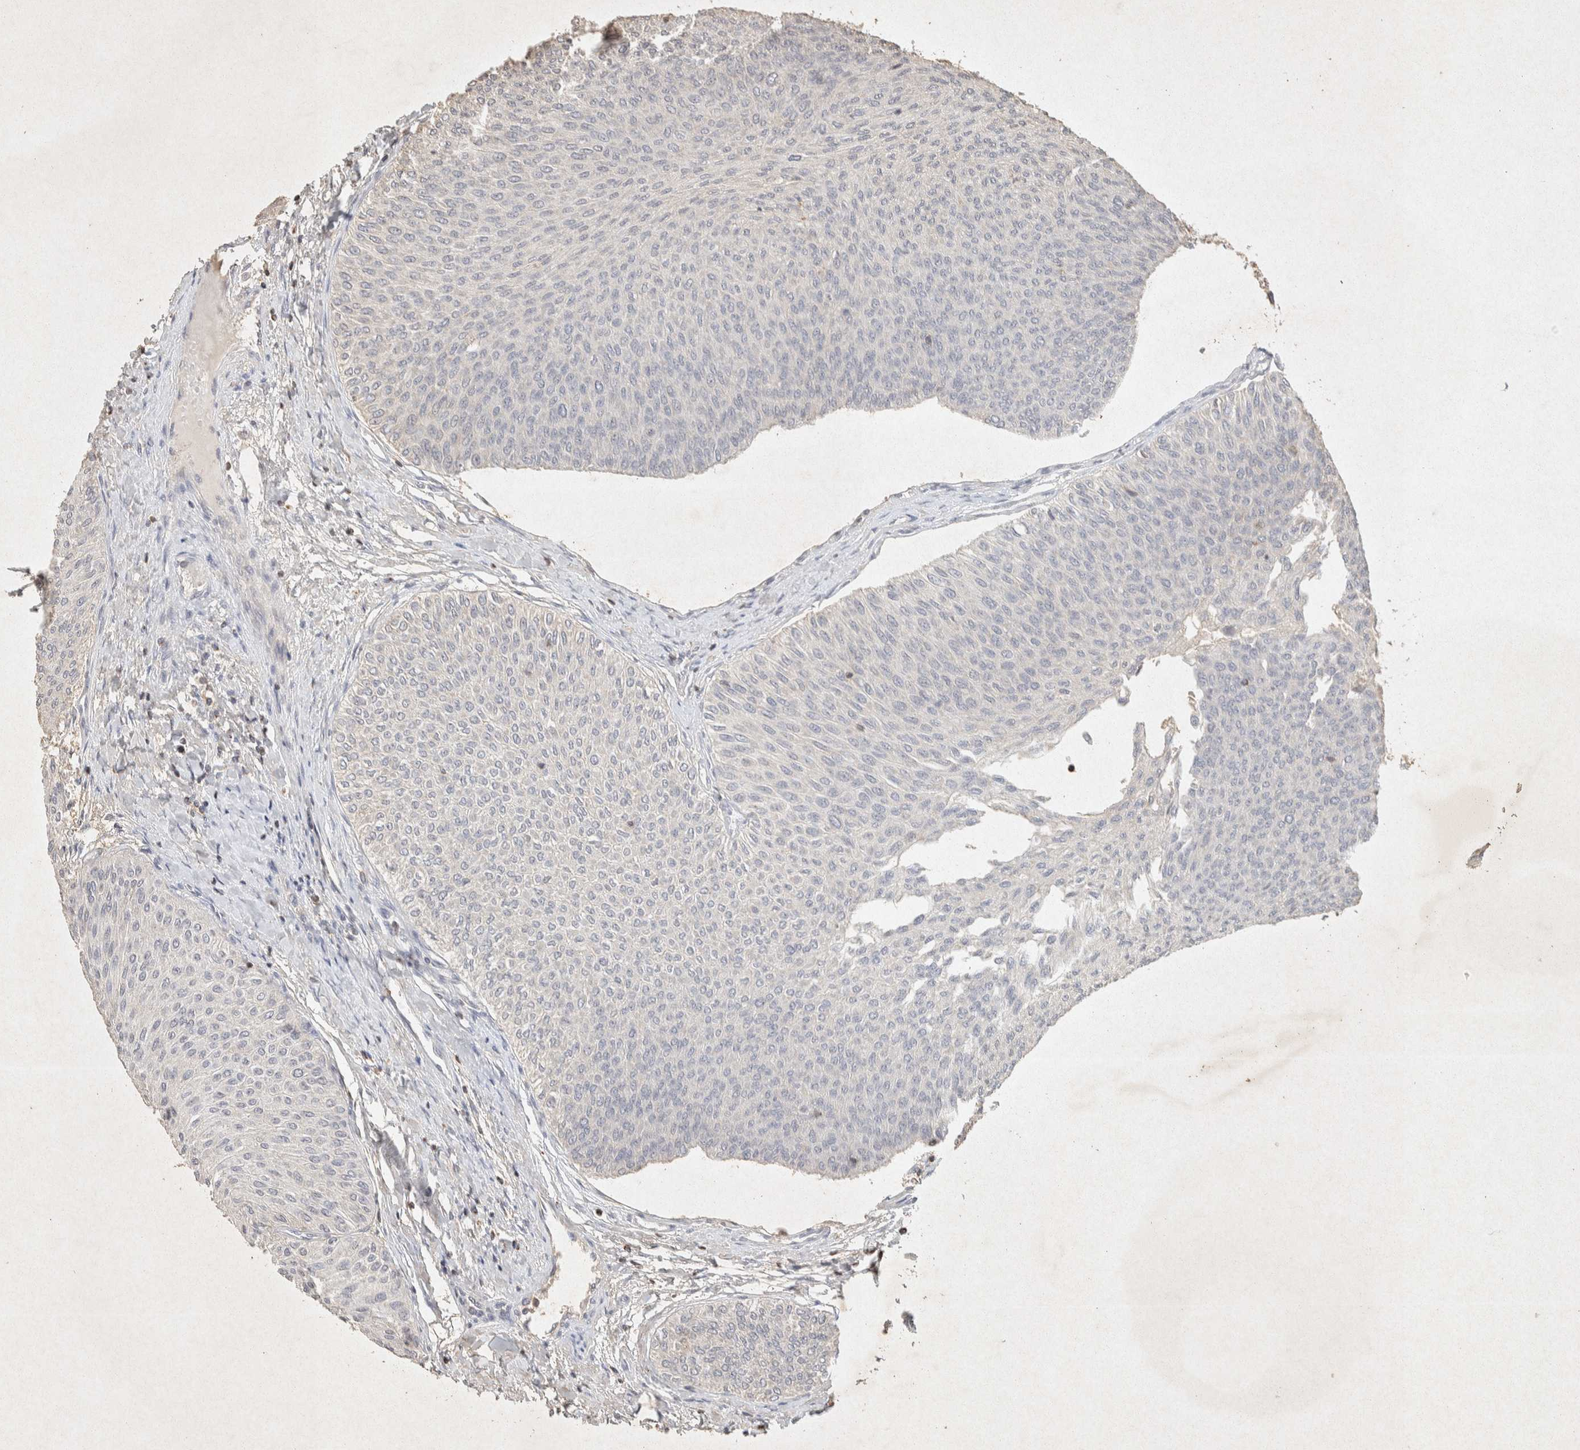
{"staining": {"intensity": "negative", "quantity": "none", "location": "none"}, "tissue": "urothelial cancer", "cell_type": "Tumor cells", "image_type": "cancer", "snomed": [{"axis": "morphology", "description": "Urothelial carcinoma, Low grade"}, {"axis": "topography", "description": "Urinary bladder"}], "caption": "Immunohistochemistry (IHC) histopathology image of human urothelial cancer stained for a protein (brown), which displays no expression in tumor cells.", "gene": "RAC2", "patient": {"sex": "male", "age": 78}}